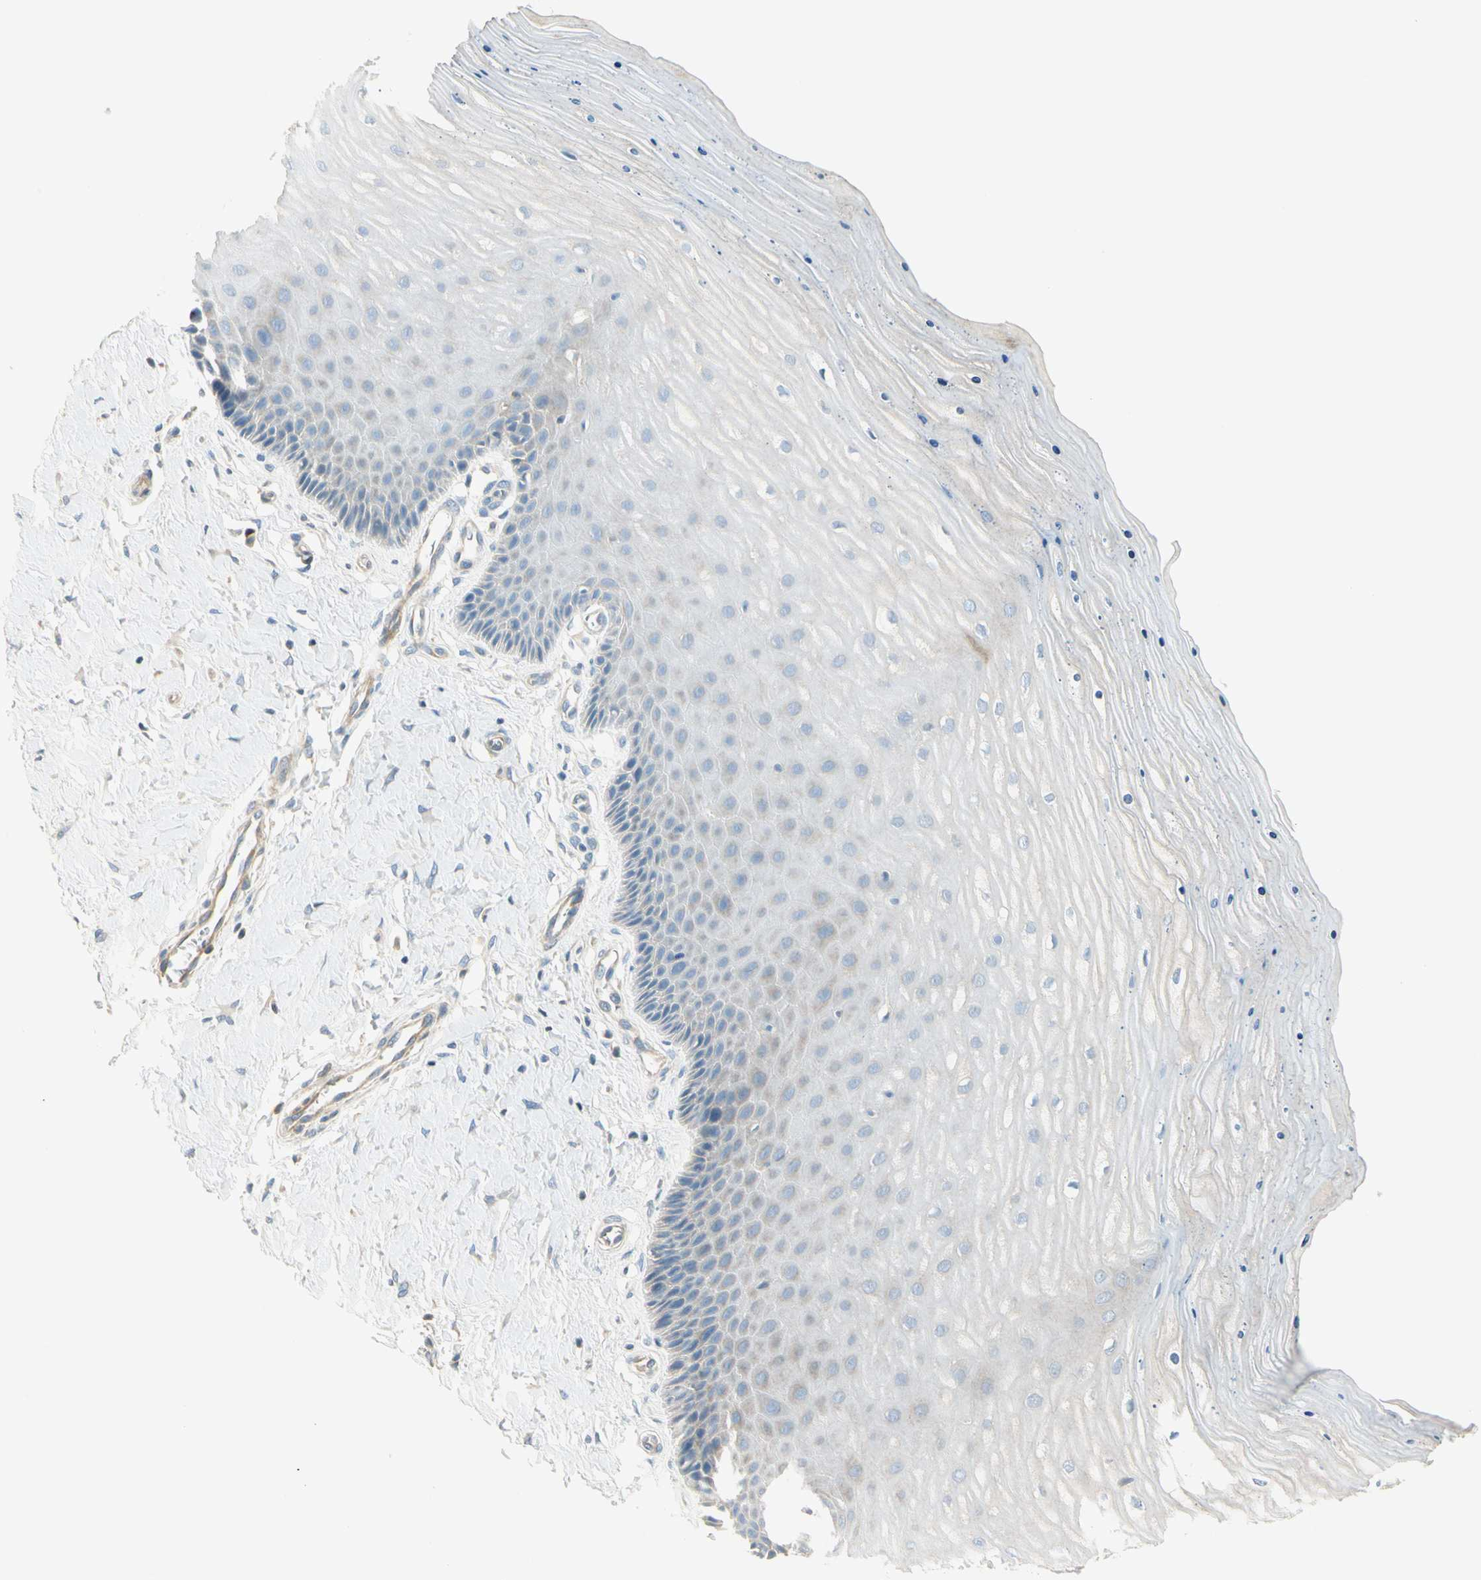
{"staining": {"intensity": "weak", "quantity": "25%-75%", "location": "cytoplasmic/membranous"}, "tissue": "cervix", "cell_type": "Glandular cells", "image_type": "normal", "snomed": [{"axis": "morphology", "description": "Normal tissue, NOS"}, {"axis": "topography", "description": "Cervix"}], "caption": "Immunohistochemistry photomicrograph of benign cervix: cervix stained using immunohistochemistry reveals low levels of weak protein expression localized specifically in the cytoplasmic/membranous of glandular cells, appearing as a cytoplasmic/membranous brown color.", "gene": "ADGRA3", "patient": {"sex": "female", "age": 55}}